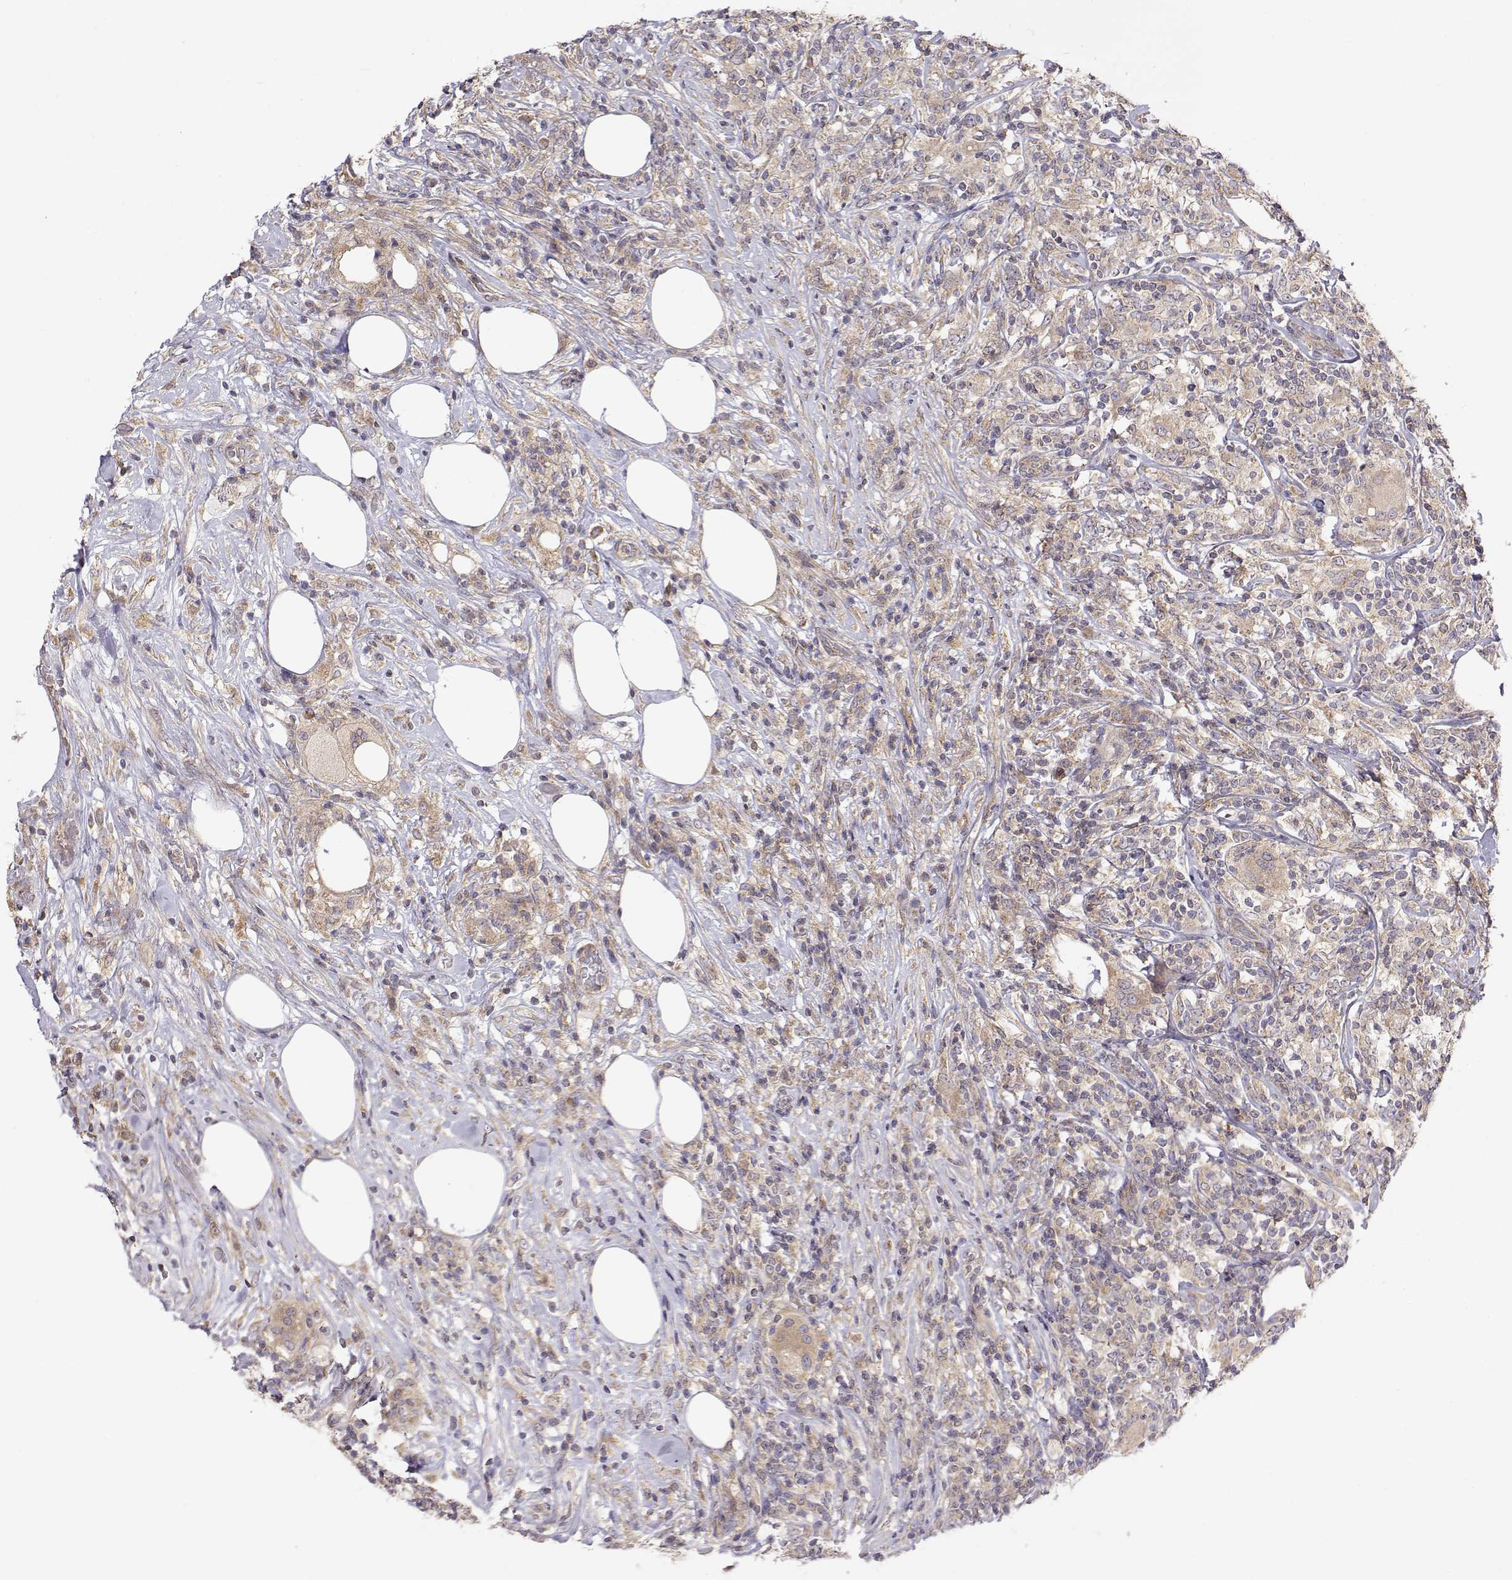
{"staining": {"intensity": "weak", "quantity": ">75%", "location": "cytoplasmic/membranous"}, "tissue": "lymphoma", "cell_type": "Tumor cells", "image_type": "cancer", "snomed": [{"axis": "morphology", "description": "Malignant lymphoma, non-Hodgkin's type, High grade"}, {"axis": "topography", "description": "Lymph node"}], "caption": "Immunohistochemical staining of human high-grade malignant lymphoma, non-Hodgkin's type displays low levels of weak cytoplasmic/membranous protein staining in about >75% of tumor cells.", "gene": "PAIP1", "patient": {"sex": "female", "age": 84}}